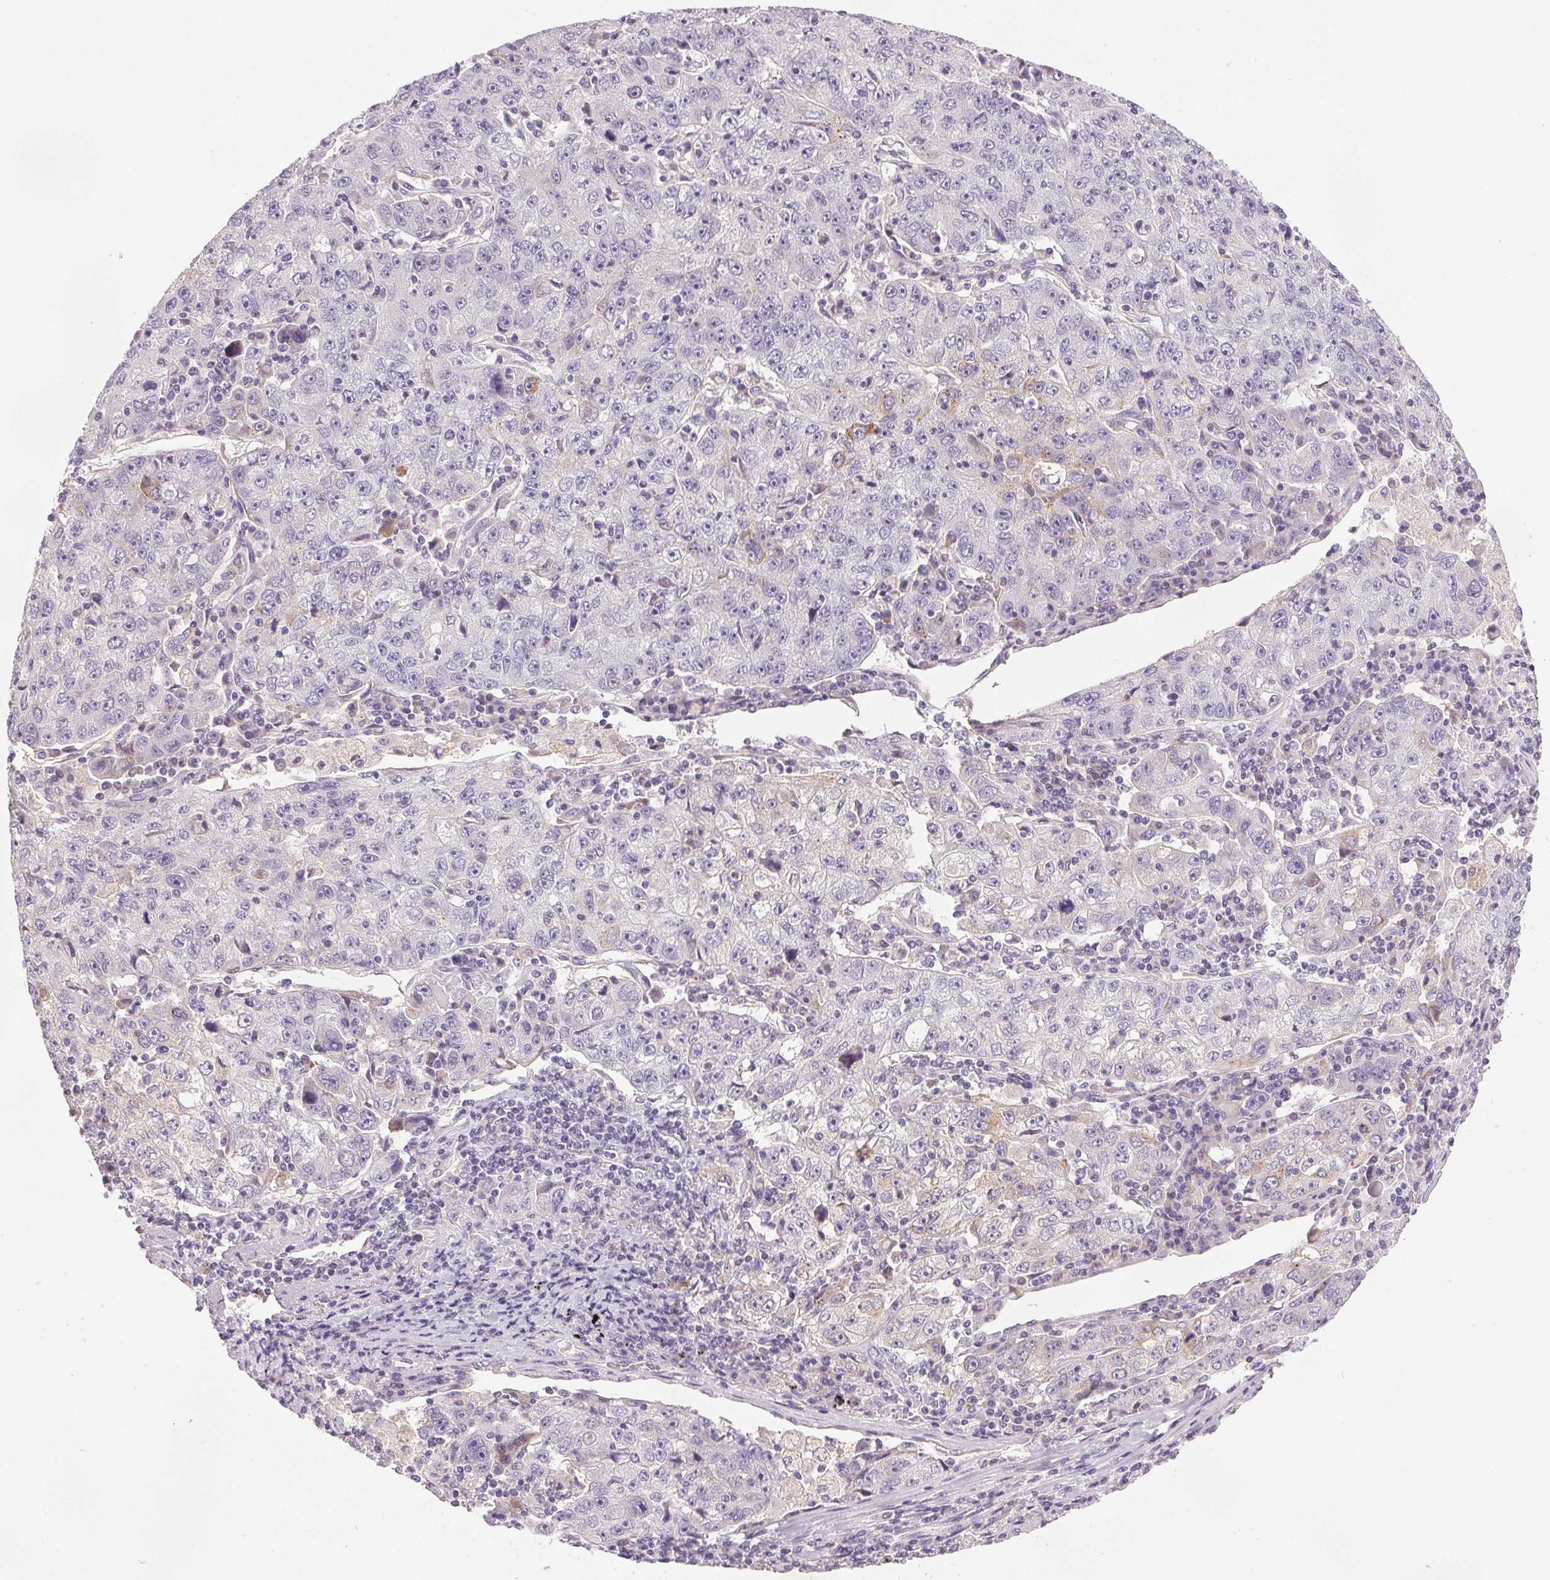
{"staining": {"intensity": "negative", "quantity": "none", "location": "none"}, "tissue": "lung cancer", "cell_type": "Tumor cells", "image_type": "cancer", "snomed": [{"axis": "morphology", "description": "Normal morphology"}, {"axis": "morphology", "description": "Adenocarcinoma, NOS"}, {"axis": "topography", "description": "Lymph node"}, {"axis": "topography", "description": "Lung"}], "caption": "Lung cancer was stained to show a protein in brown. There is no significant positivity in tumor cells. (DAB IHC visualized using brightfield microscopy, high magnification).", "gene": "COL7A1", "patient": {"sex": "female", "age": 57}}